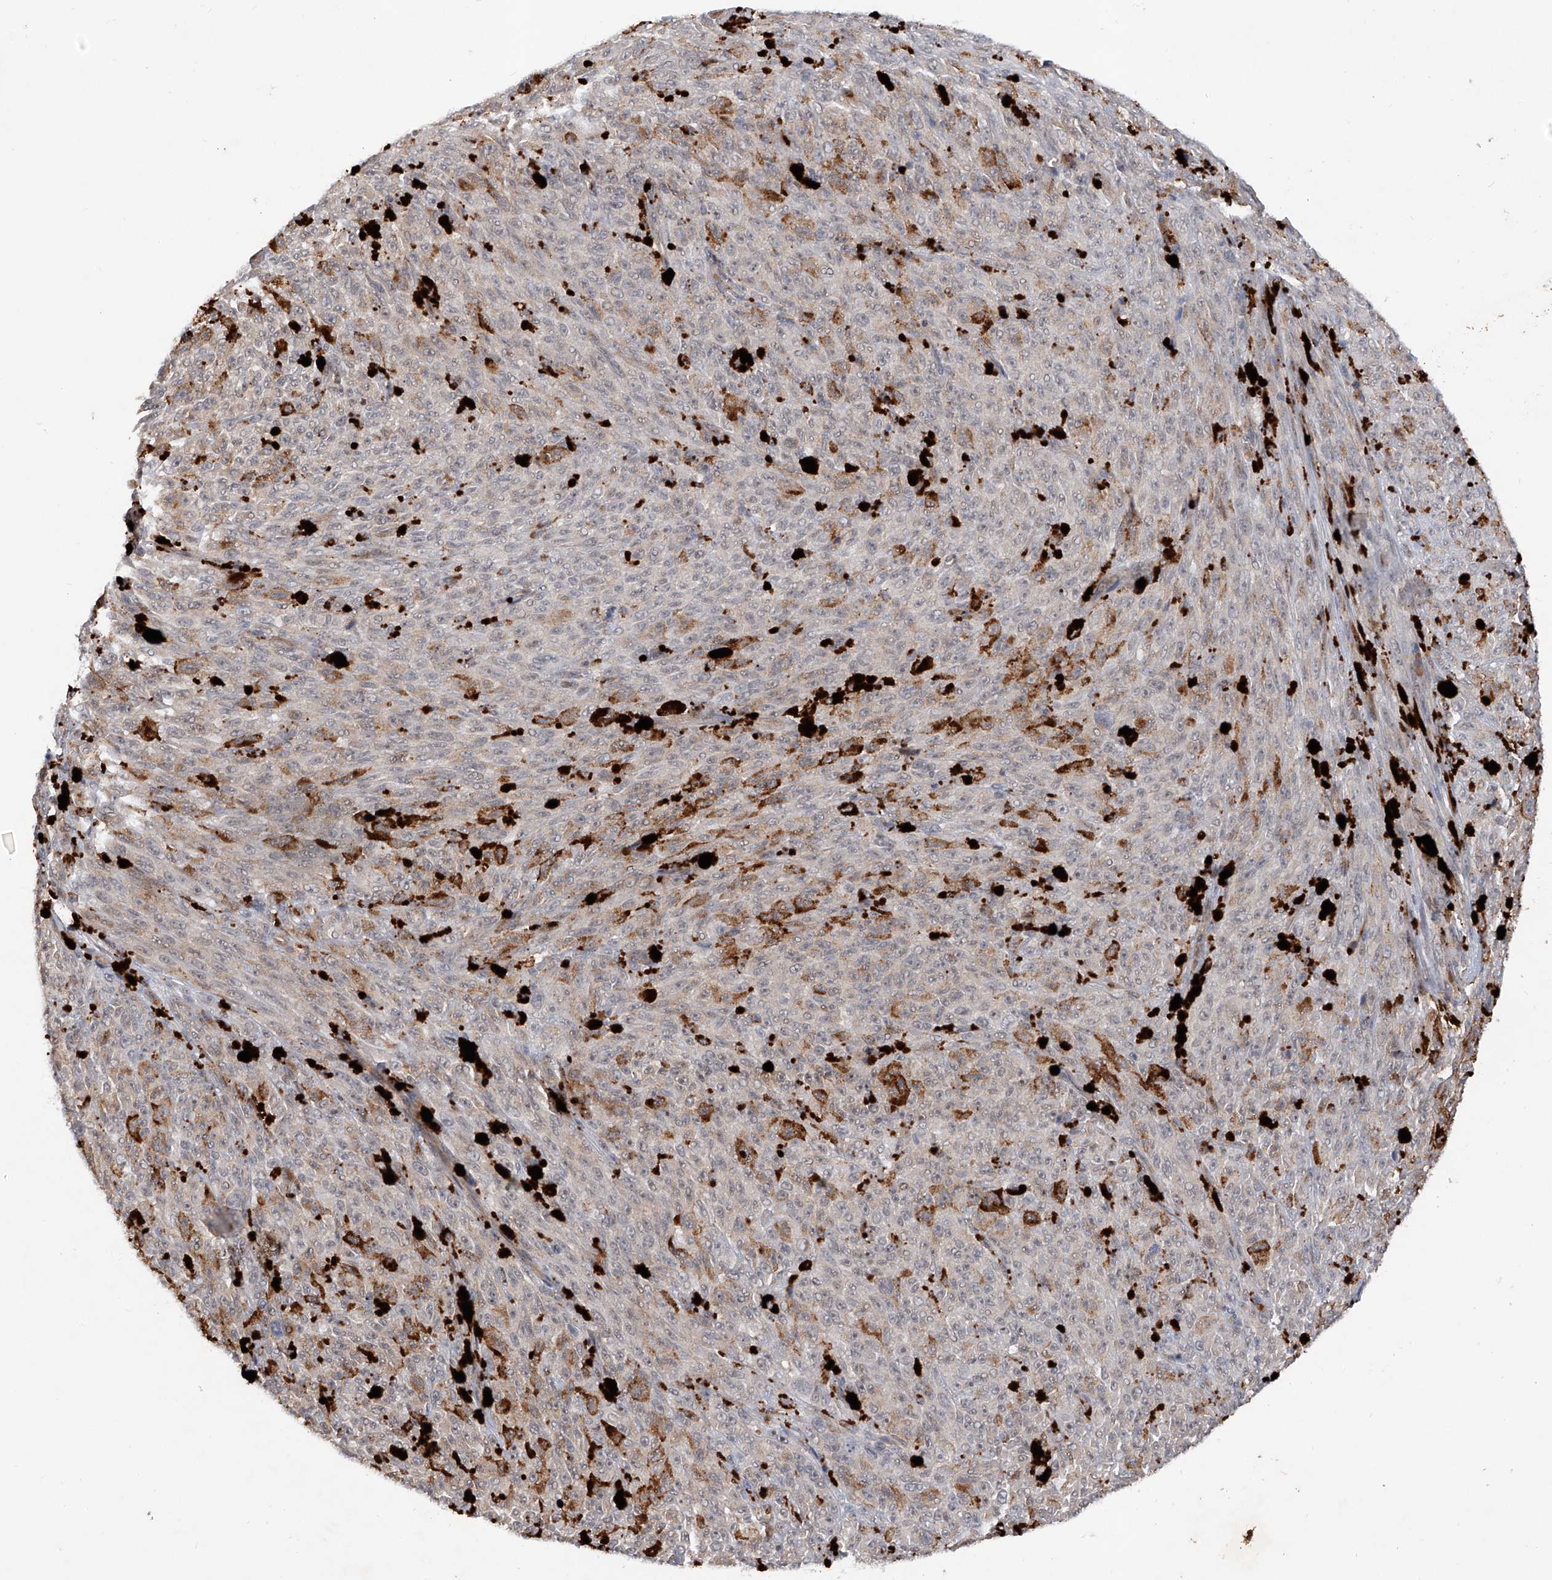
{"staining": {"intensity": "negative", "quantity": "none", "location": "none"}, "tissue": "melanoma", "cell_type": "Tumor cells", "image_type": "cancer", "snomed": [{"axis": "morphology", "description": "Malignant melanoma, NOS"}, {"axis": "topography", "description": "Skin"}], "caption": "High magnification brightfield microscopy of malignant melanoma stained with DAB (brown) and counterstained with hematoxylin (blue): tumor cells show no significant expression. (IHC, brightfield microscopy, high magnification).", "gene": "FAM135A", "patient": {"sex": "female", "age": 82}}